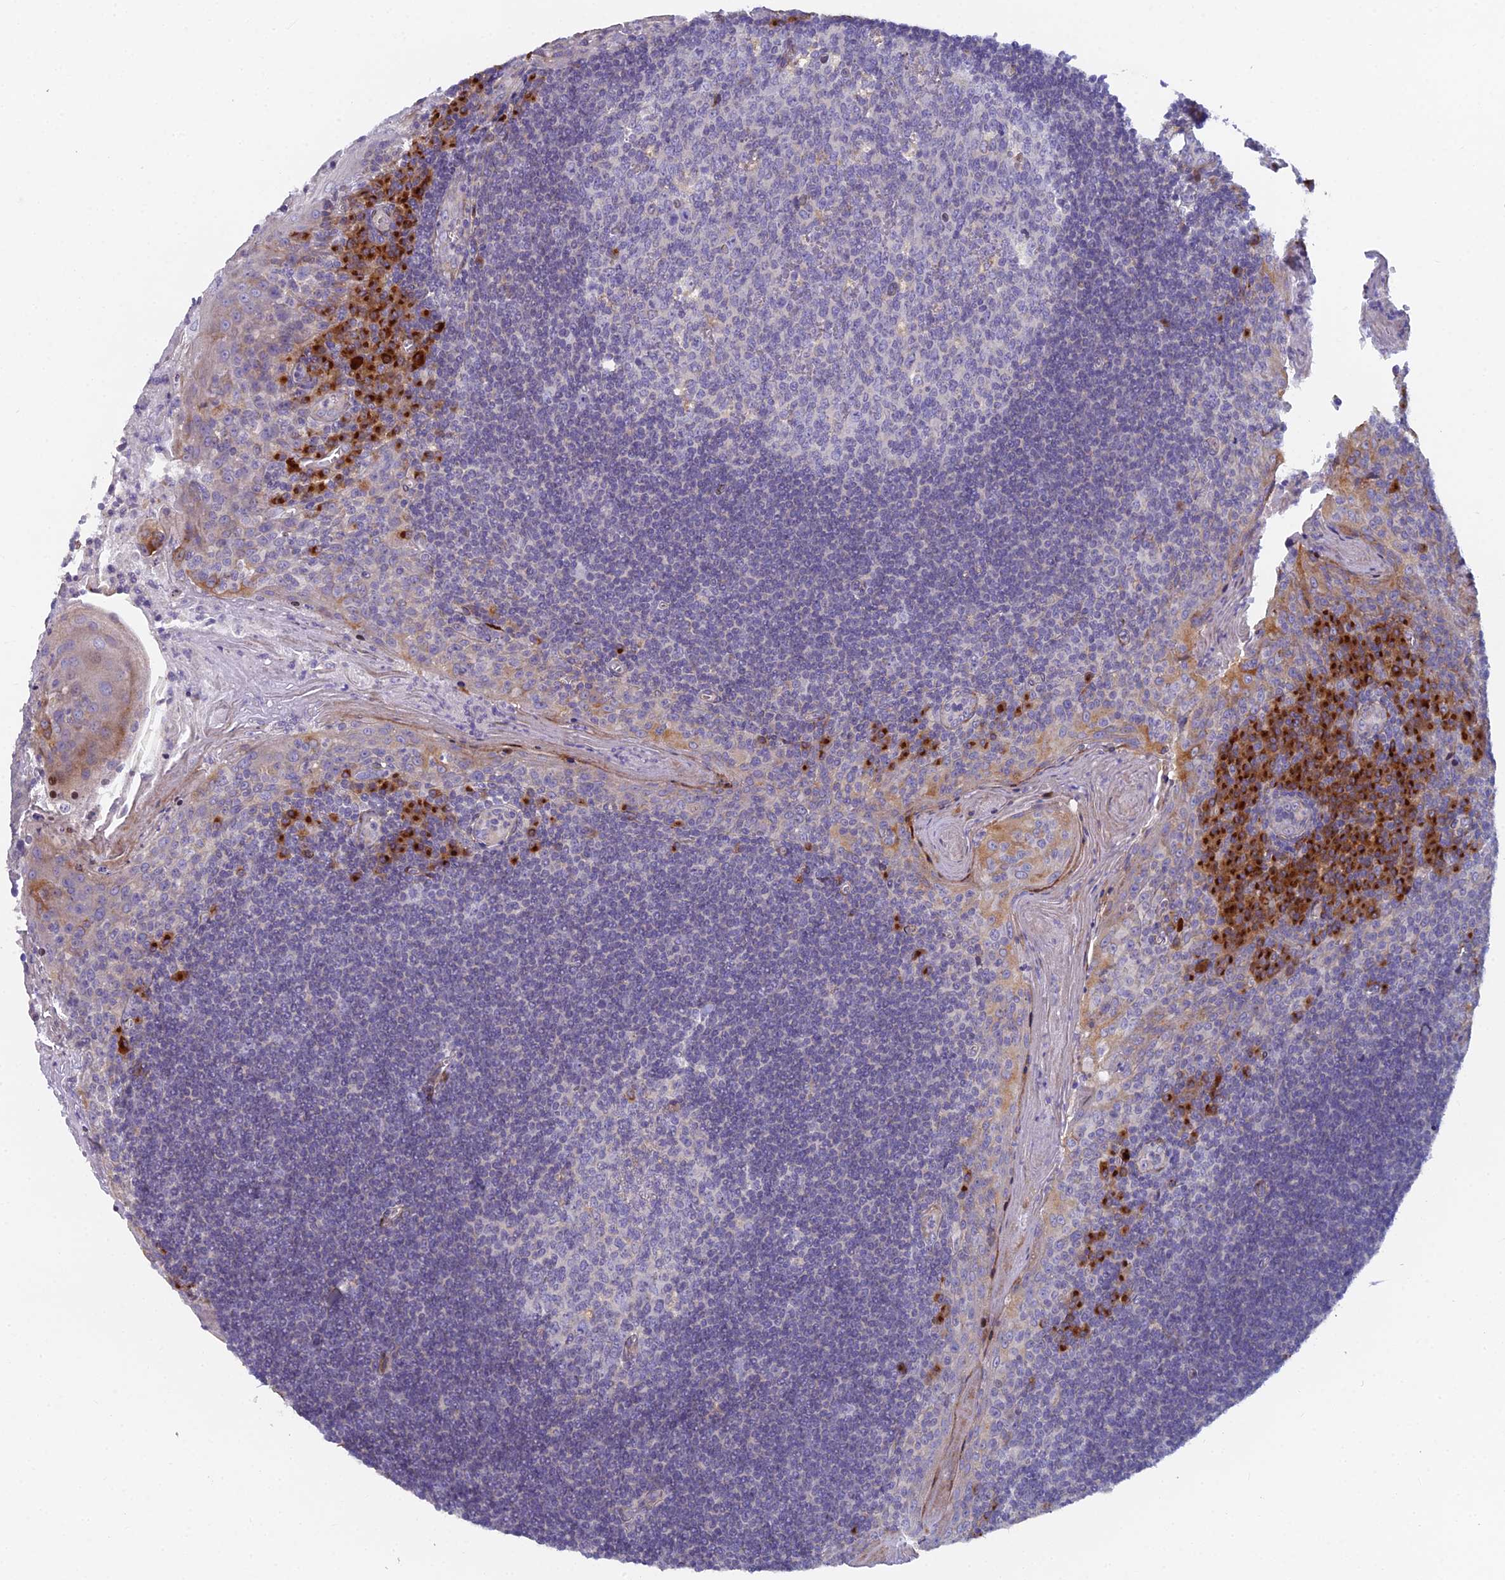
{"staining": {"intensity": "moderate", "quantity": "<25%", "location": "cytoplasmic/membranous"}, "tissue": "tonsil", "cell_type": "Germinal center cells", "image_type": "normal", "snomed": [{"axis": "morphology", "description": "Normal tissue, NOS"}, {"axis": "topography", "description": "Tonsil"}], "caption": "Immunohistochemistry (DAB) staining of benign human tonsil demonstrates moderate cytoplasmic/membranous protein positivity in about <25% of germinal center cells. The protein of interest is stained brown, and the nuclei are stained in blue (DAB IHC with brightfield microscopy, high magnification).", "gene": "B9D2", "patient": {"sex": "male", "age": 27}}